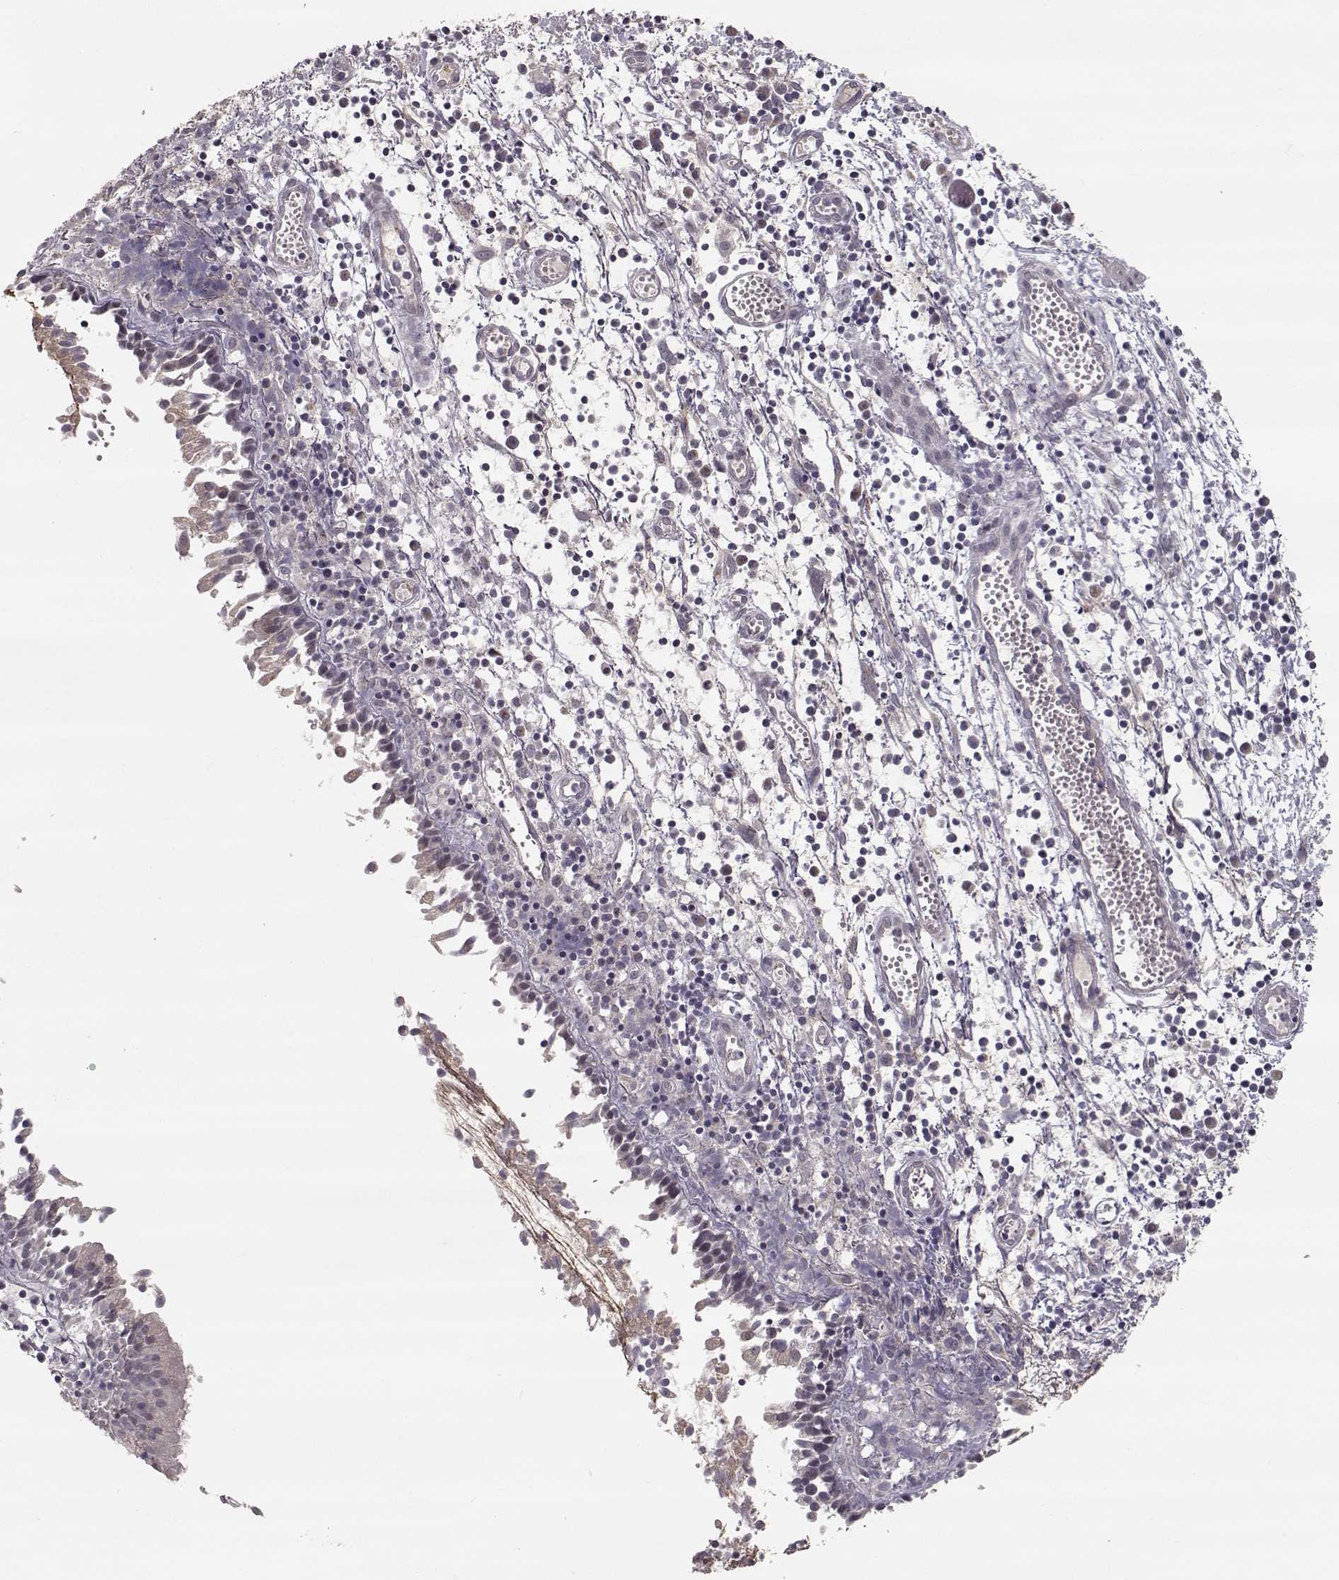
{"staining": {"intensity": "weak", "quantity": "<25%", "location": "cytoplasmic/membranous"}, "tissue": "nasopharynx", "cell_type": "Respiratory epithelial cells", "image_type": "normal", "snomed": [{"axis": "morphology", "description": "Normal tissue, NOS"}, {"axis": "topography", "description": "Nasopharynx"}], "caption": "Immunohistochemical staining of benign human nasopharynx shows no significant staining in respiratory epithelial cells. (DAB immunohistochemistry visualized using brightfield microscopy, high magnification).", "gene": "PNMT", "patient": {"sex": "male", "age": 9}}